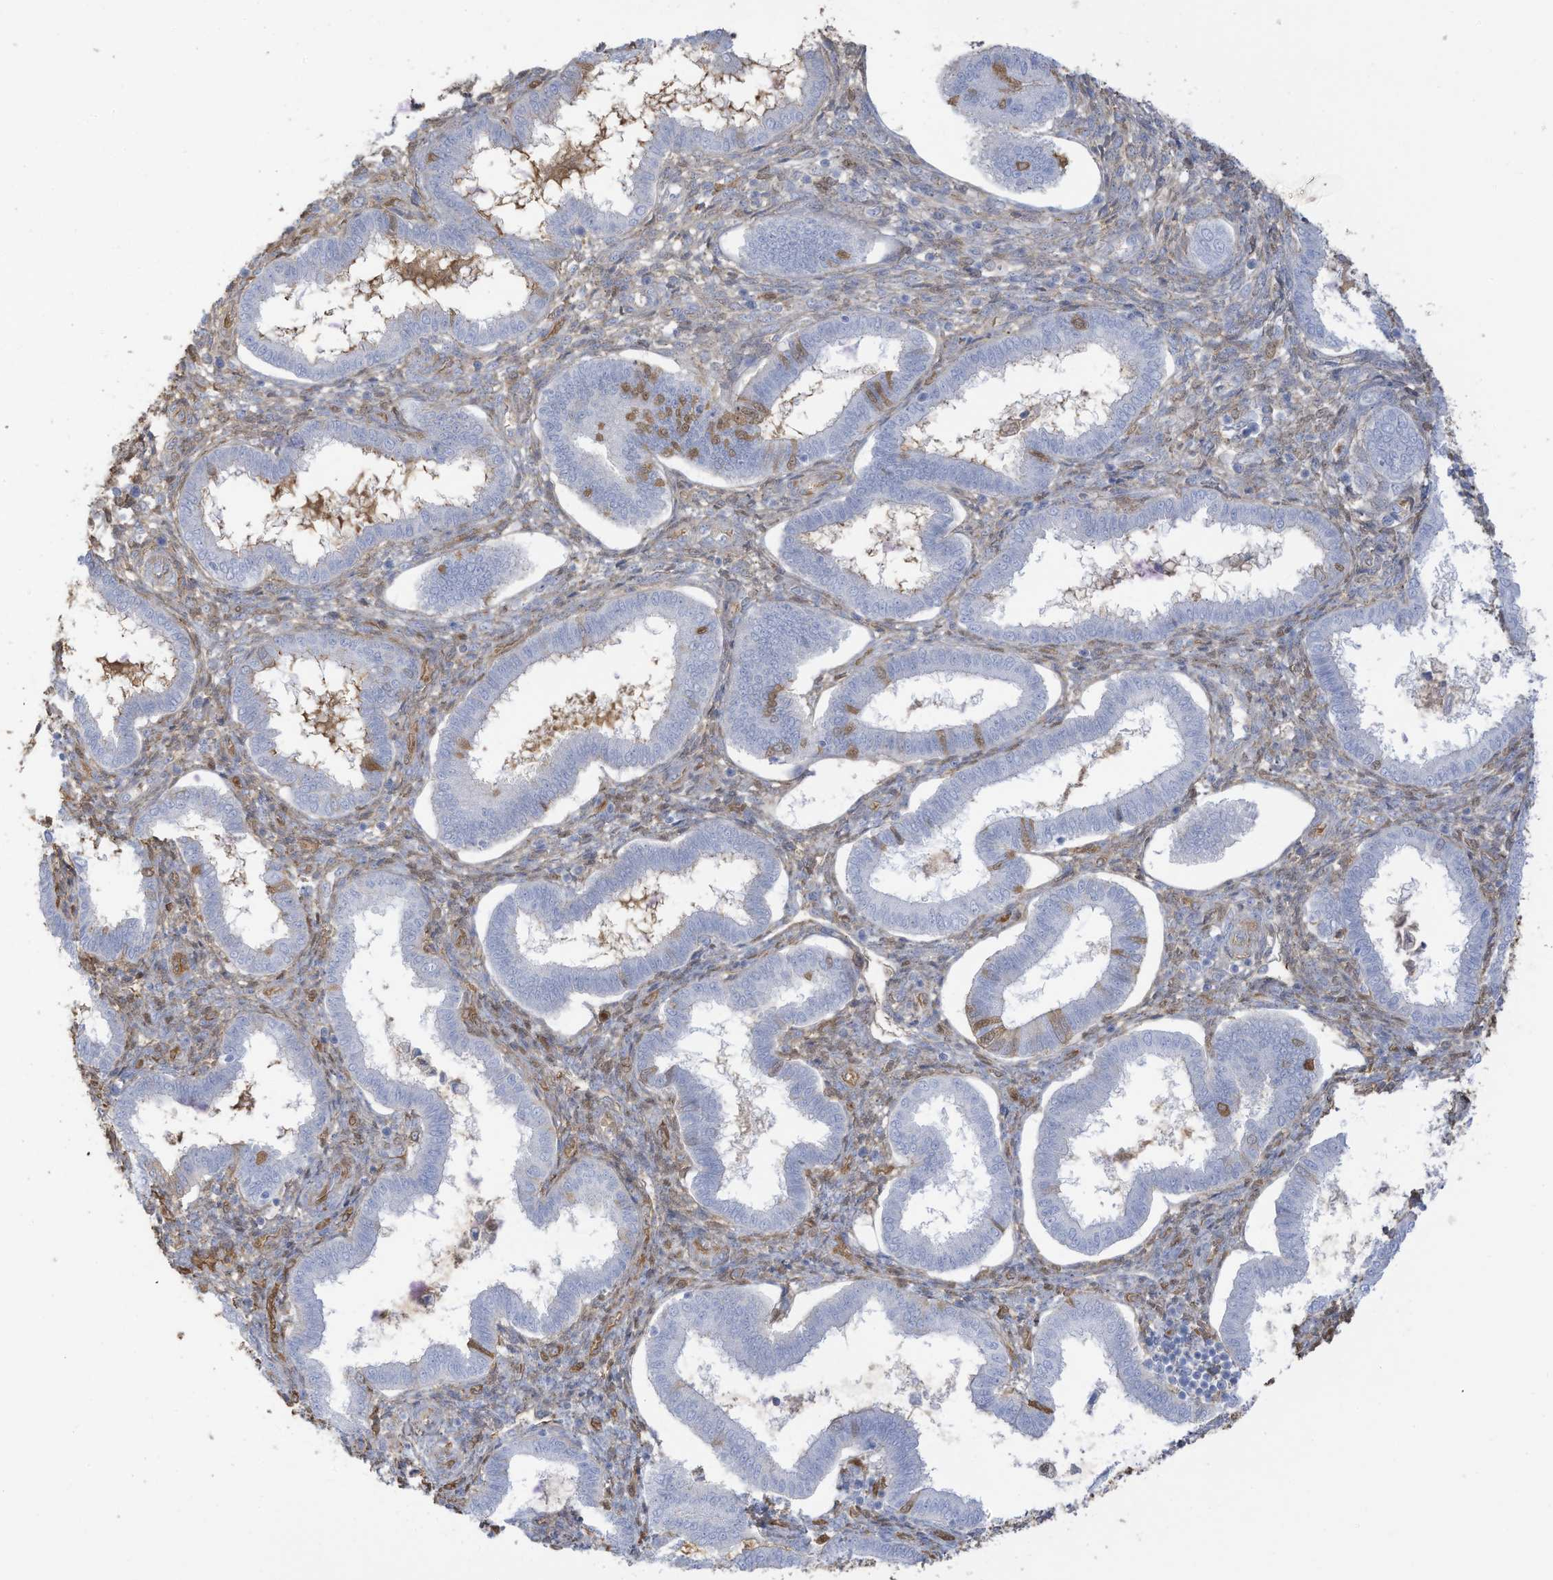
{"staining": {"intensity": "moderate", "quantity": "<25%", "location": "cytoplasmic/membranous"}, "tissue": "endometrium", "cell_type": "Cells in endometrial stroma", "image_type": "normal", "snomed": [{"axis": "morphology", "description": "Normal tissue, NOS"}, {"axis": "topography", "description": "Endometrium"}], "caption": "An immunohistochemistry (IHC) histopathology image of normal tissue is shown. Protein staining in brown labels moderate cytoplasmic/membranous positivity in endometrium within cells in endometrial stroma.", "gene": "HSD17B13", "patient": {"sex": "female", "age": 24}}